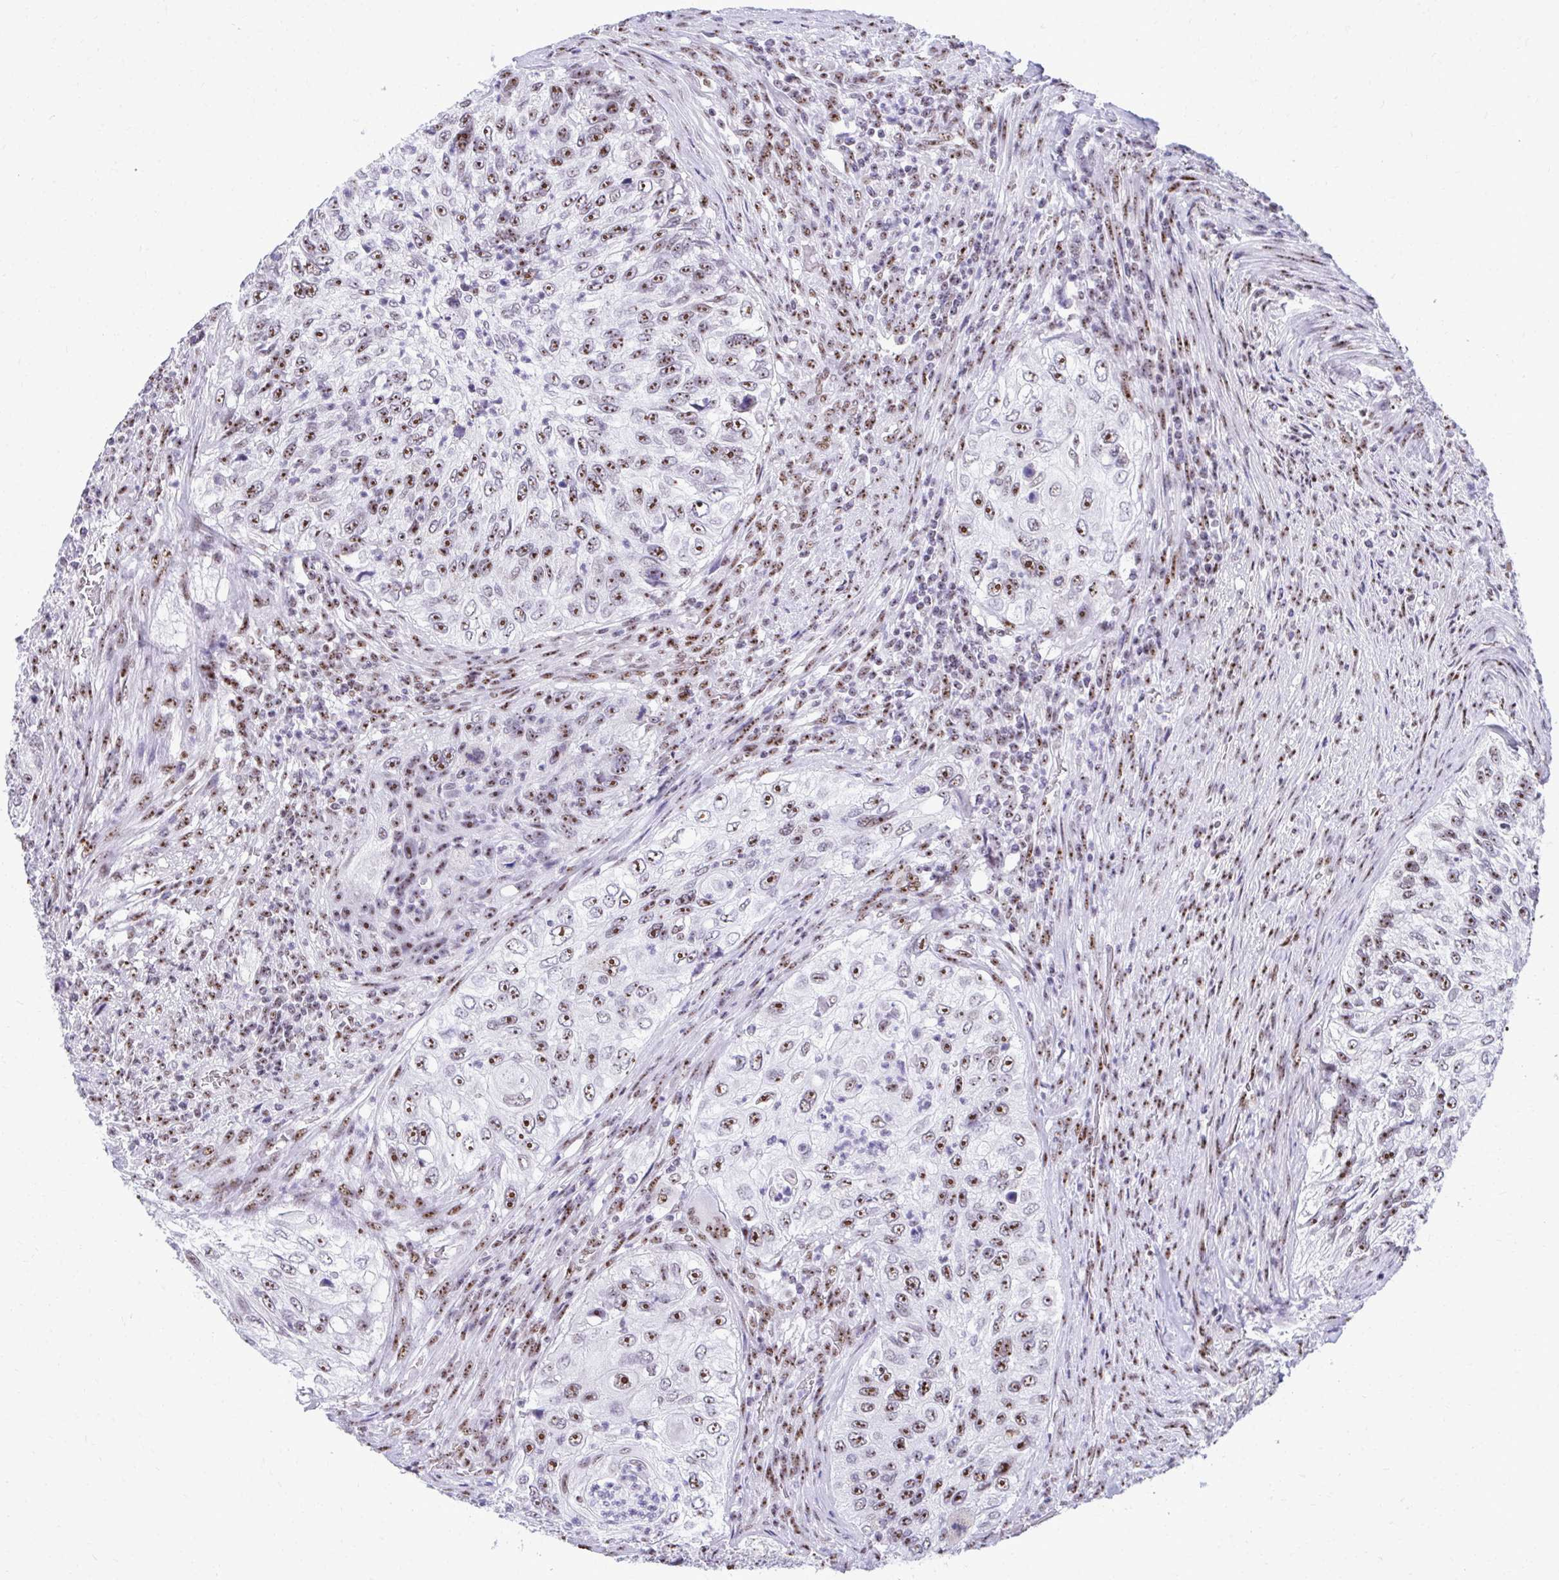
{"staining": {"intensity": "strong", "quantity": ">75%", "location": "nuclear"}, "tissue": "urothelial cancer", "cell_type": "Tumor cells", "image_type": "cancer", "snomed": [{"axis": "morphology", "description": "Urothelial carcinoma, High grade"}, {"axis": "topography", "description": "Urinary bladder"}], "caption": "IHC image of neoplastic tissue: human high-grade urothelial carcinoma stained using immunohistochemistry (IHC) displays high levels of strong protein expression localized specifically in the nuclear of tumor cells, appearing as a nuclear brown color.", "gene": "PELP1", "patient": {"sex": "female", "age": 60}}